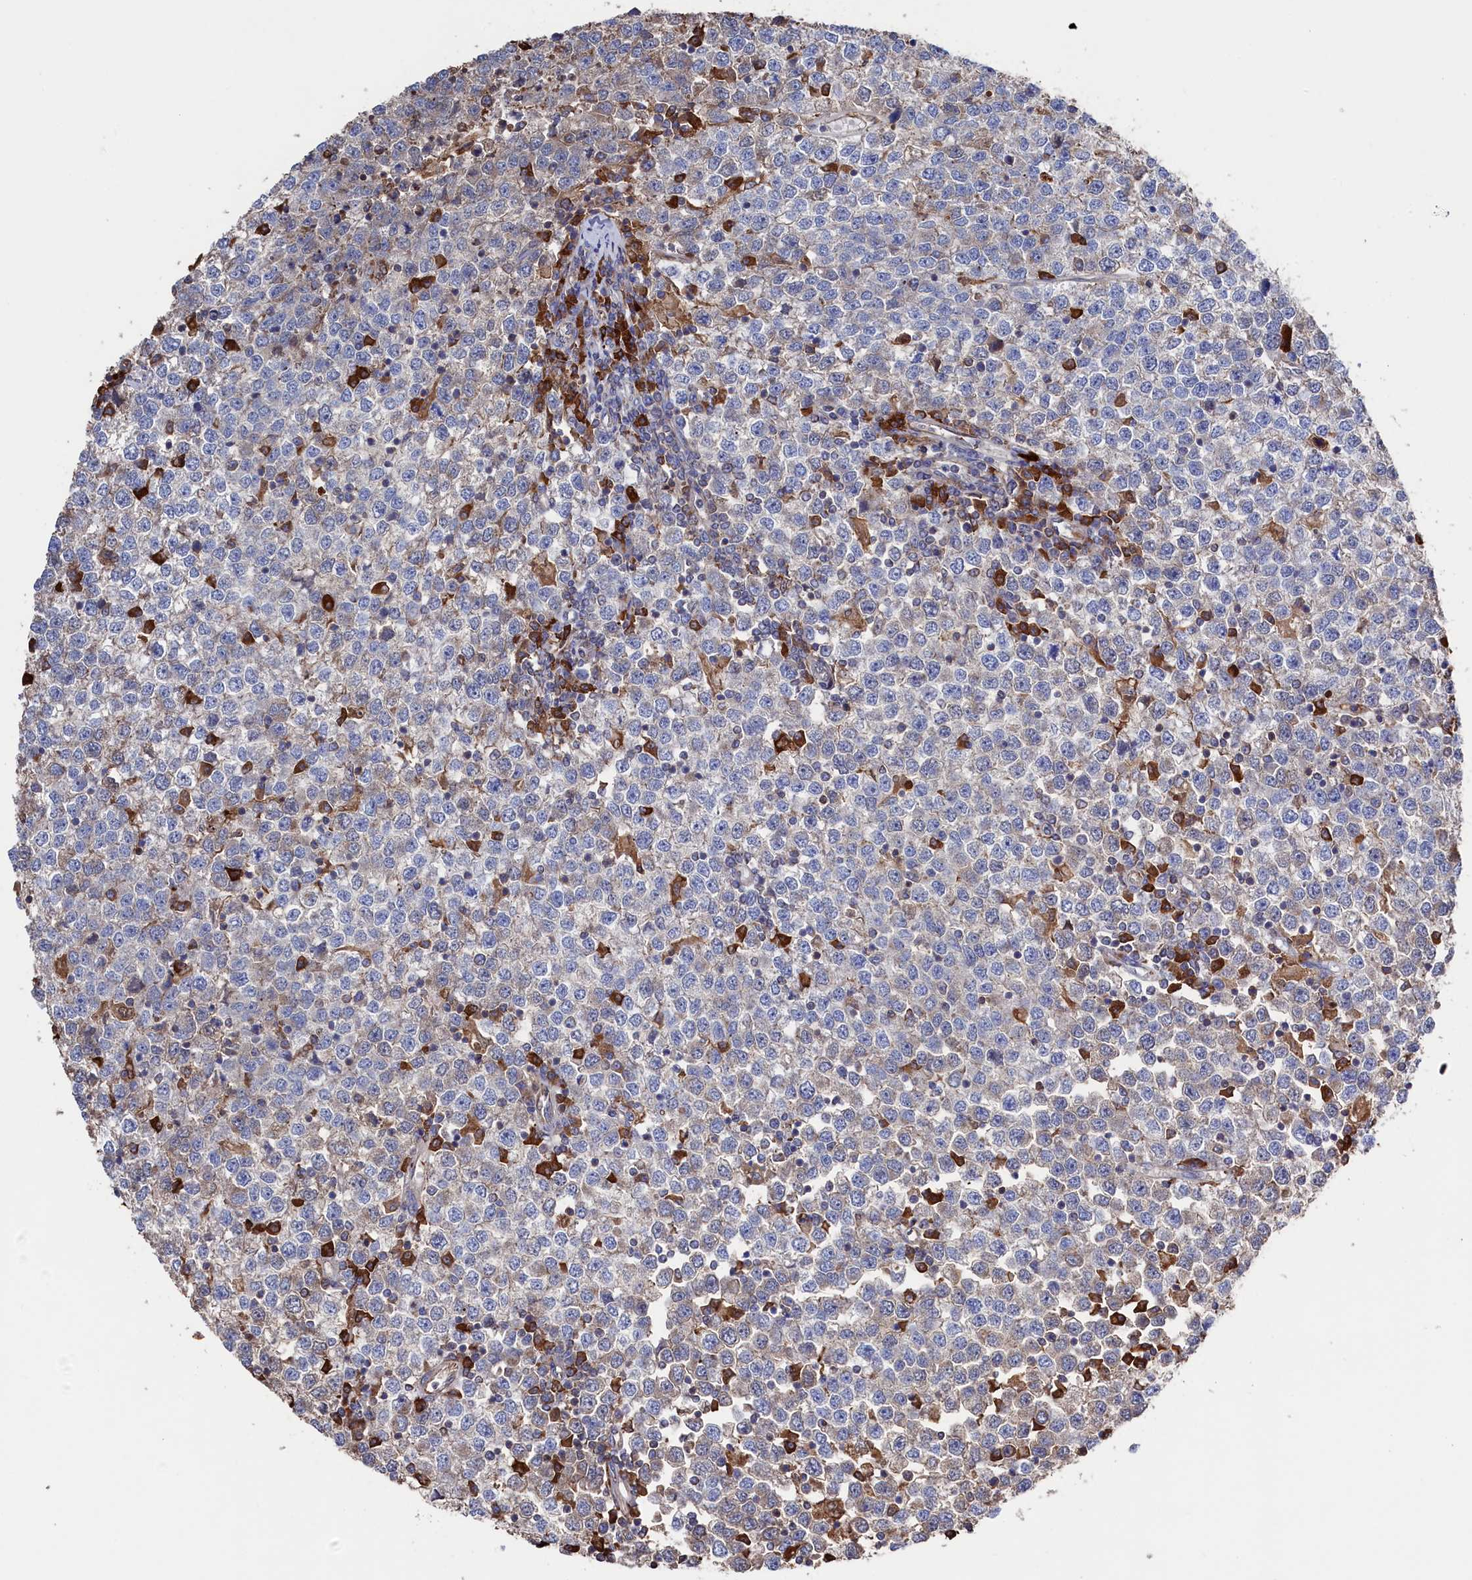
{"staining": {"intensity": "negative", "quantity": "none", "location": "none"}, "tissue": "testis cancer", "cell_type": "Tumor cells", "image_type": "cancer", "snomed": [{"axis": "morphology", "description": "Seminoma, NOS"}, {"axis": "topography", "description": "Testis"}], "caption": "IHC photomicrograph of testis seminoma stained for a protein (brown), which displays no expression in tumor cells. The staining was performed using DAB (3,3'-diaminobenzidine) to visualize the protein expression in brown, while the nuclei were stained in blue with hematoxylin (Magnification: 20x).", "gene": "TK2", "patient": {"sex": "male", "age": 65}}